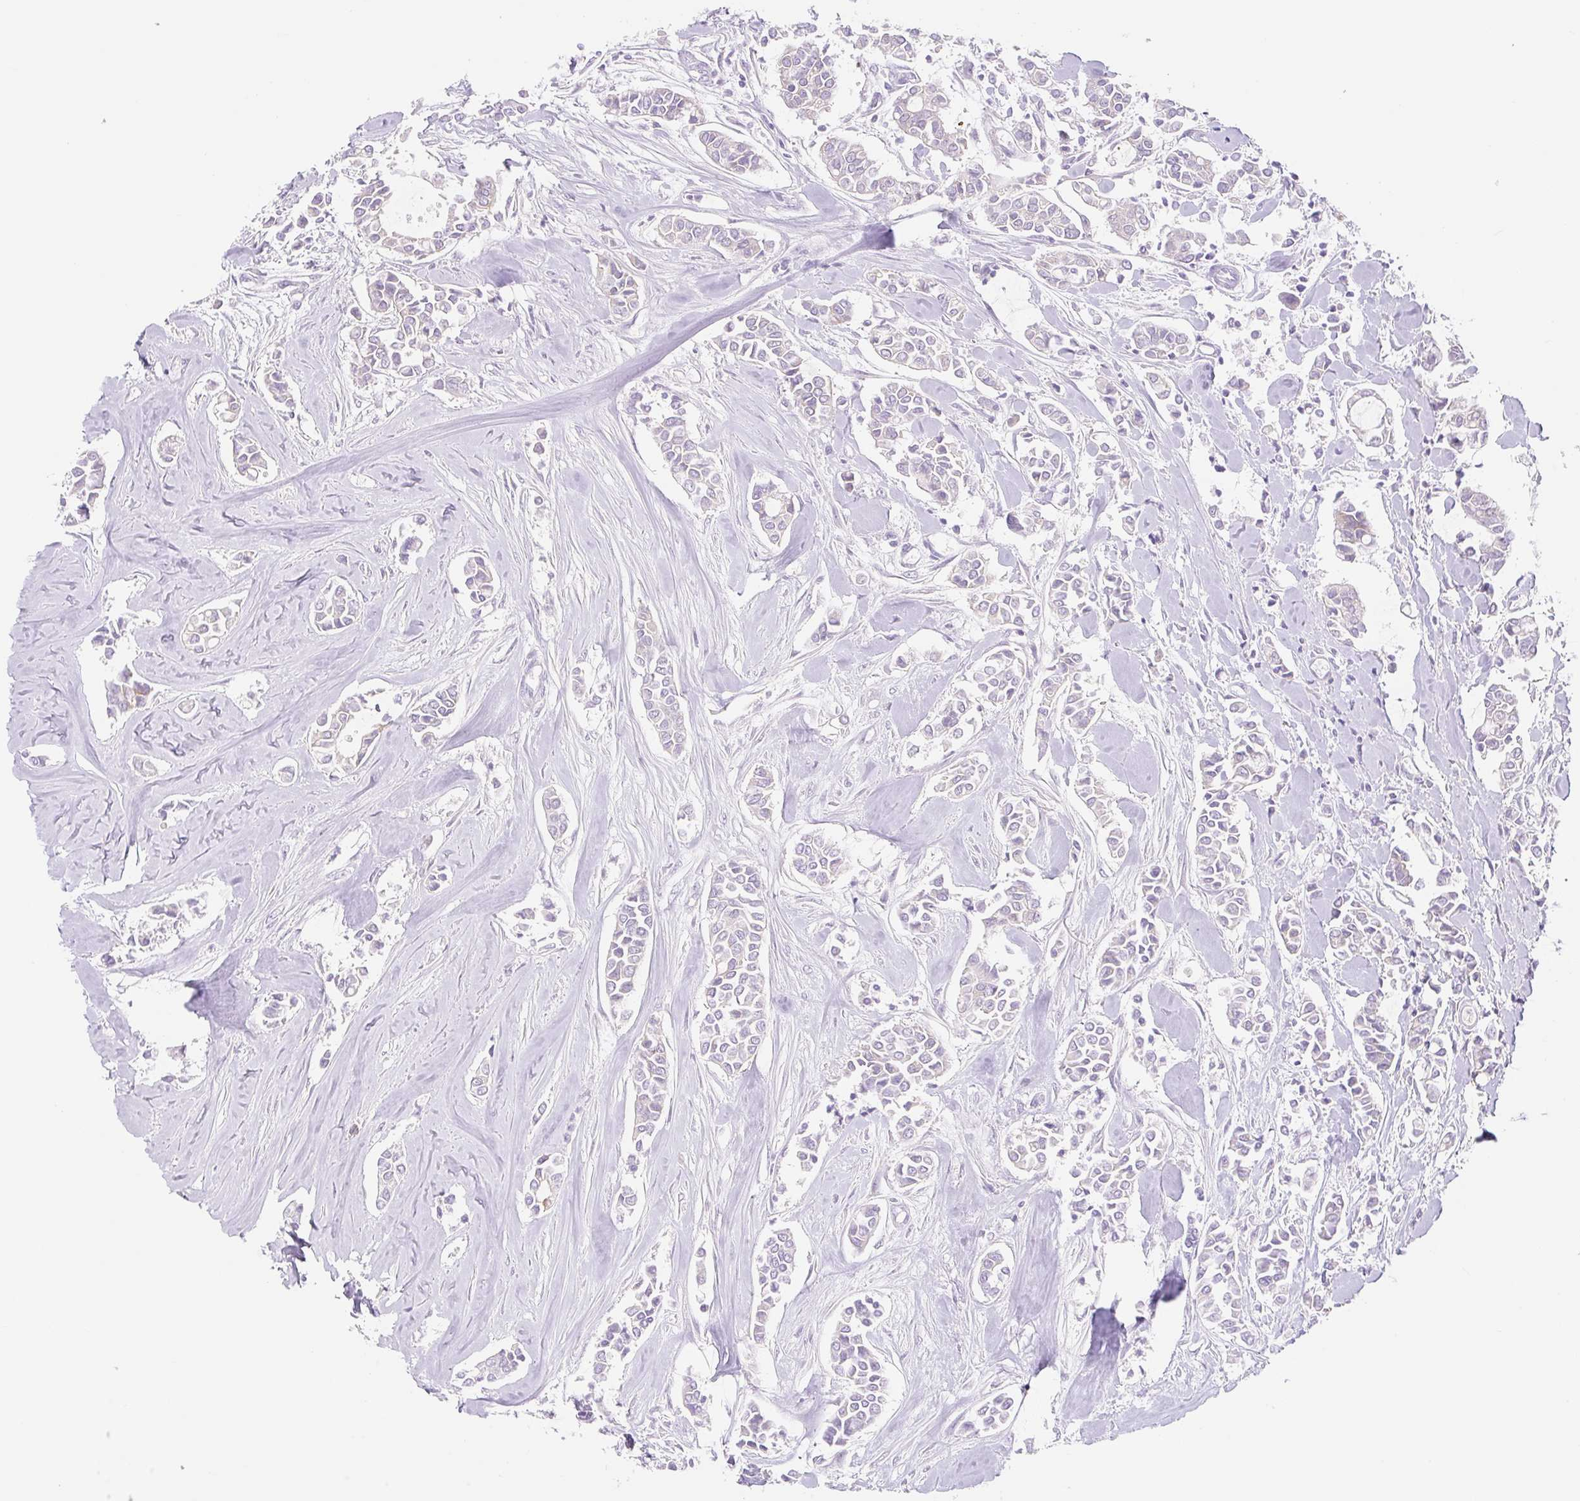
{"staining": {"intensity": "negative", "quantity": "none", "location": "none"}, "tissue": "breast cancer", "cell_type": "Tumor cells", "image_type": "cancer", "snomed": [{"axis": "morphology", "description": "Duct carcinoma"}, {"axis": "topography", "description": "Breast"}], "caption": "Image shows no significant protein positivity in tumor cells of breast cancer (infiltrating ductal carcinoma).", "gene": "FOCAD", "patient": {"sex": "female", "age": 84}}